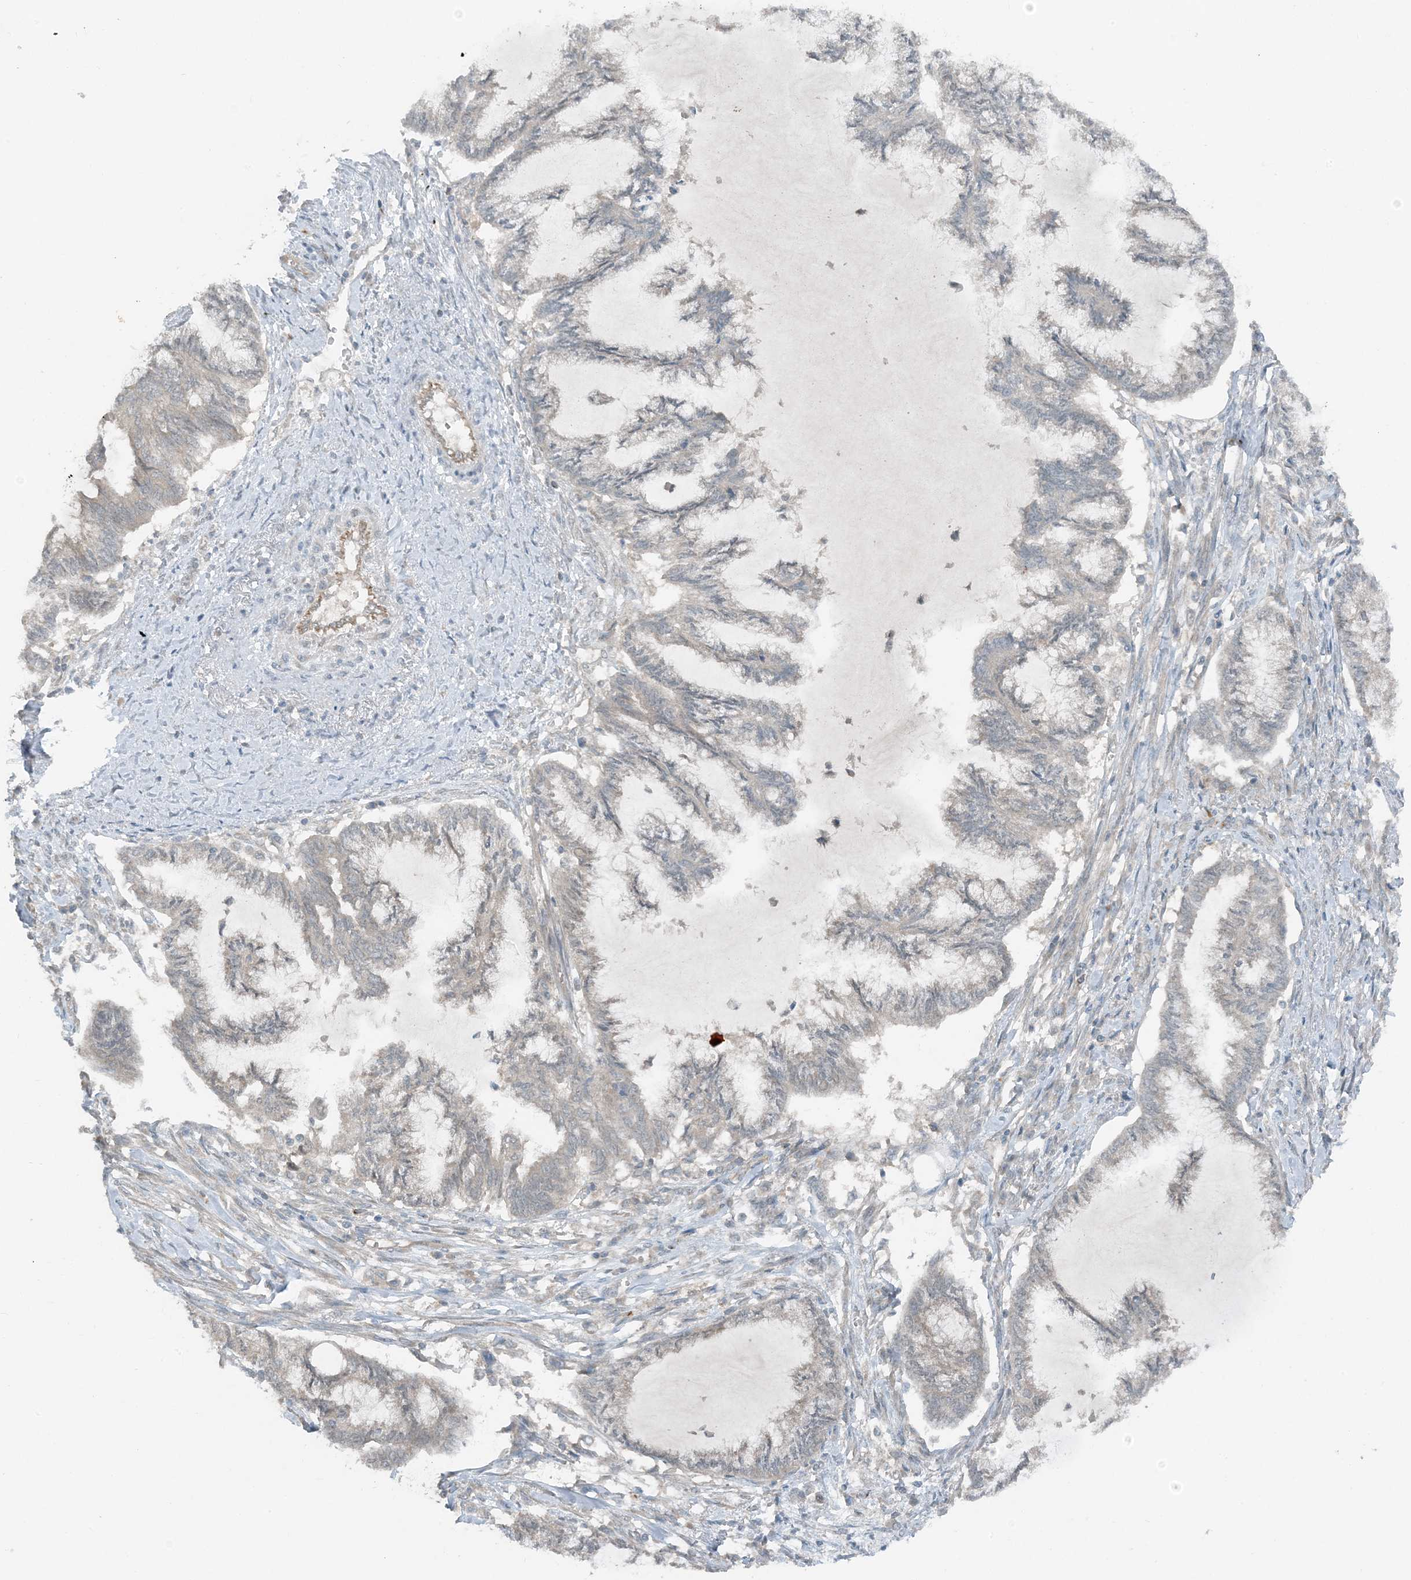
{"staining": {"intensity": "negative", "quantity": "none", "location": "none"}, "tissue": "endometrial cancer", "cell_type": "Tumor cells", "image_type": "cancer", "snomed": [{"axis": "morphology", "description": "Adenocarcinoma, NOS"}, {"axis": "topography", "description": "Endometrium"}], "caption": "Histopathology image shows no protein expression in tumor cells of adenocarcinoma (endometrial) tissue.", "gene": "MITD1", "patient": {"sex": "female", "age": 86}}